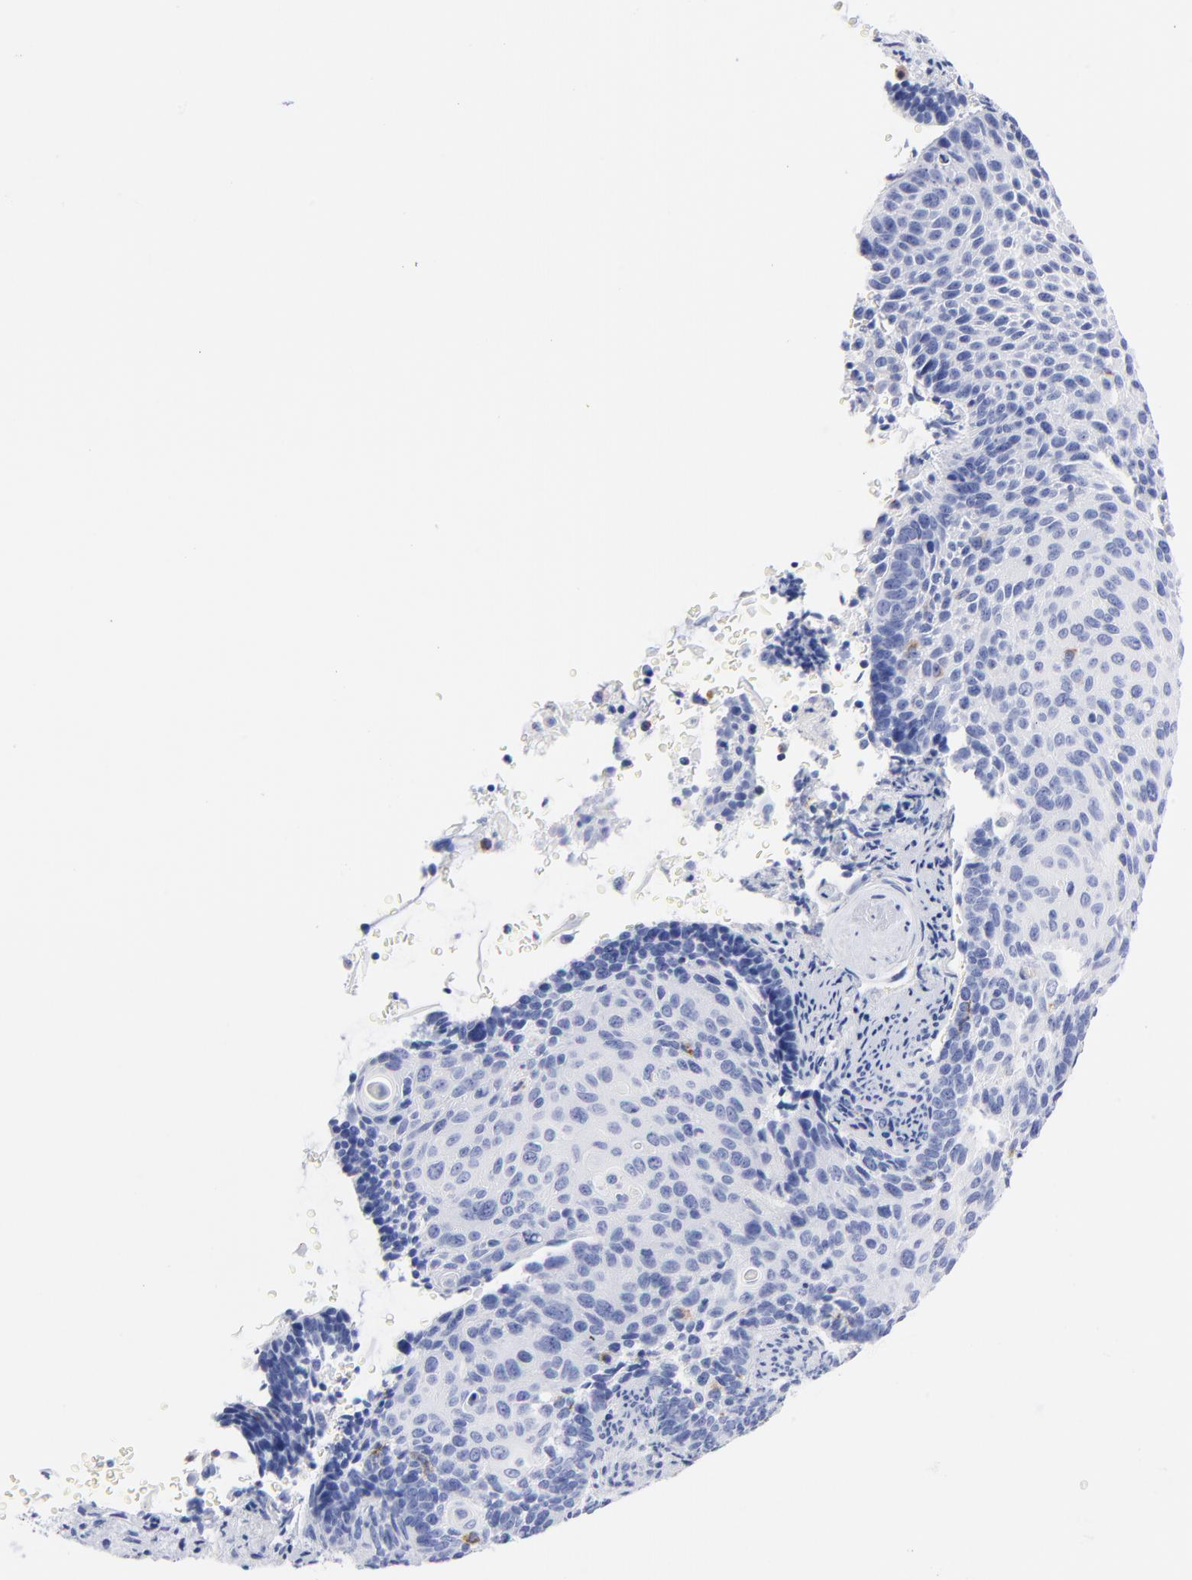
{"staining": {"intensity": "moderate", "quantity": "<25%", "location": "cytoplasmic/membranous"}, "tissue": "cervical cancer", "cell_type": "Tumor cells", "image_type": "cancer", "snomed": [{"axis": "morphology", "description": "Squamous cell carcinoma, NOS"}, {"axis": "topography", "description": "Cervix"}], "caption": "Immunohistochemical staining of human squamous cell carcinoma (cervical) demonstrates low levels of moderate cytoplasmic/membranous staining in about <25% of tumor cells. (IHC, brightfield microscopy, high magnification).", "gene": "CPVL", "patient": {"sex": "female", "age": 33}}